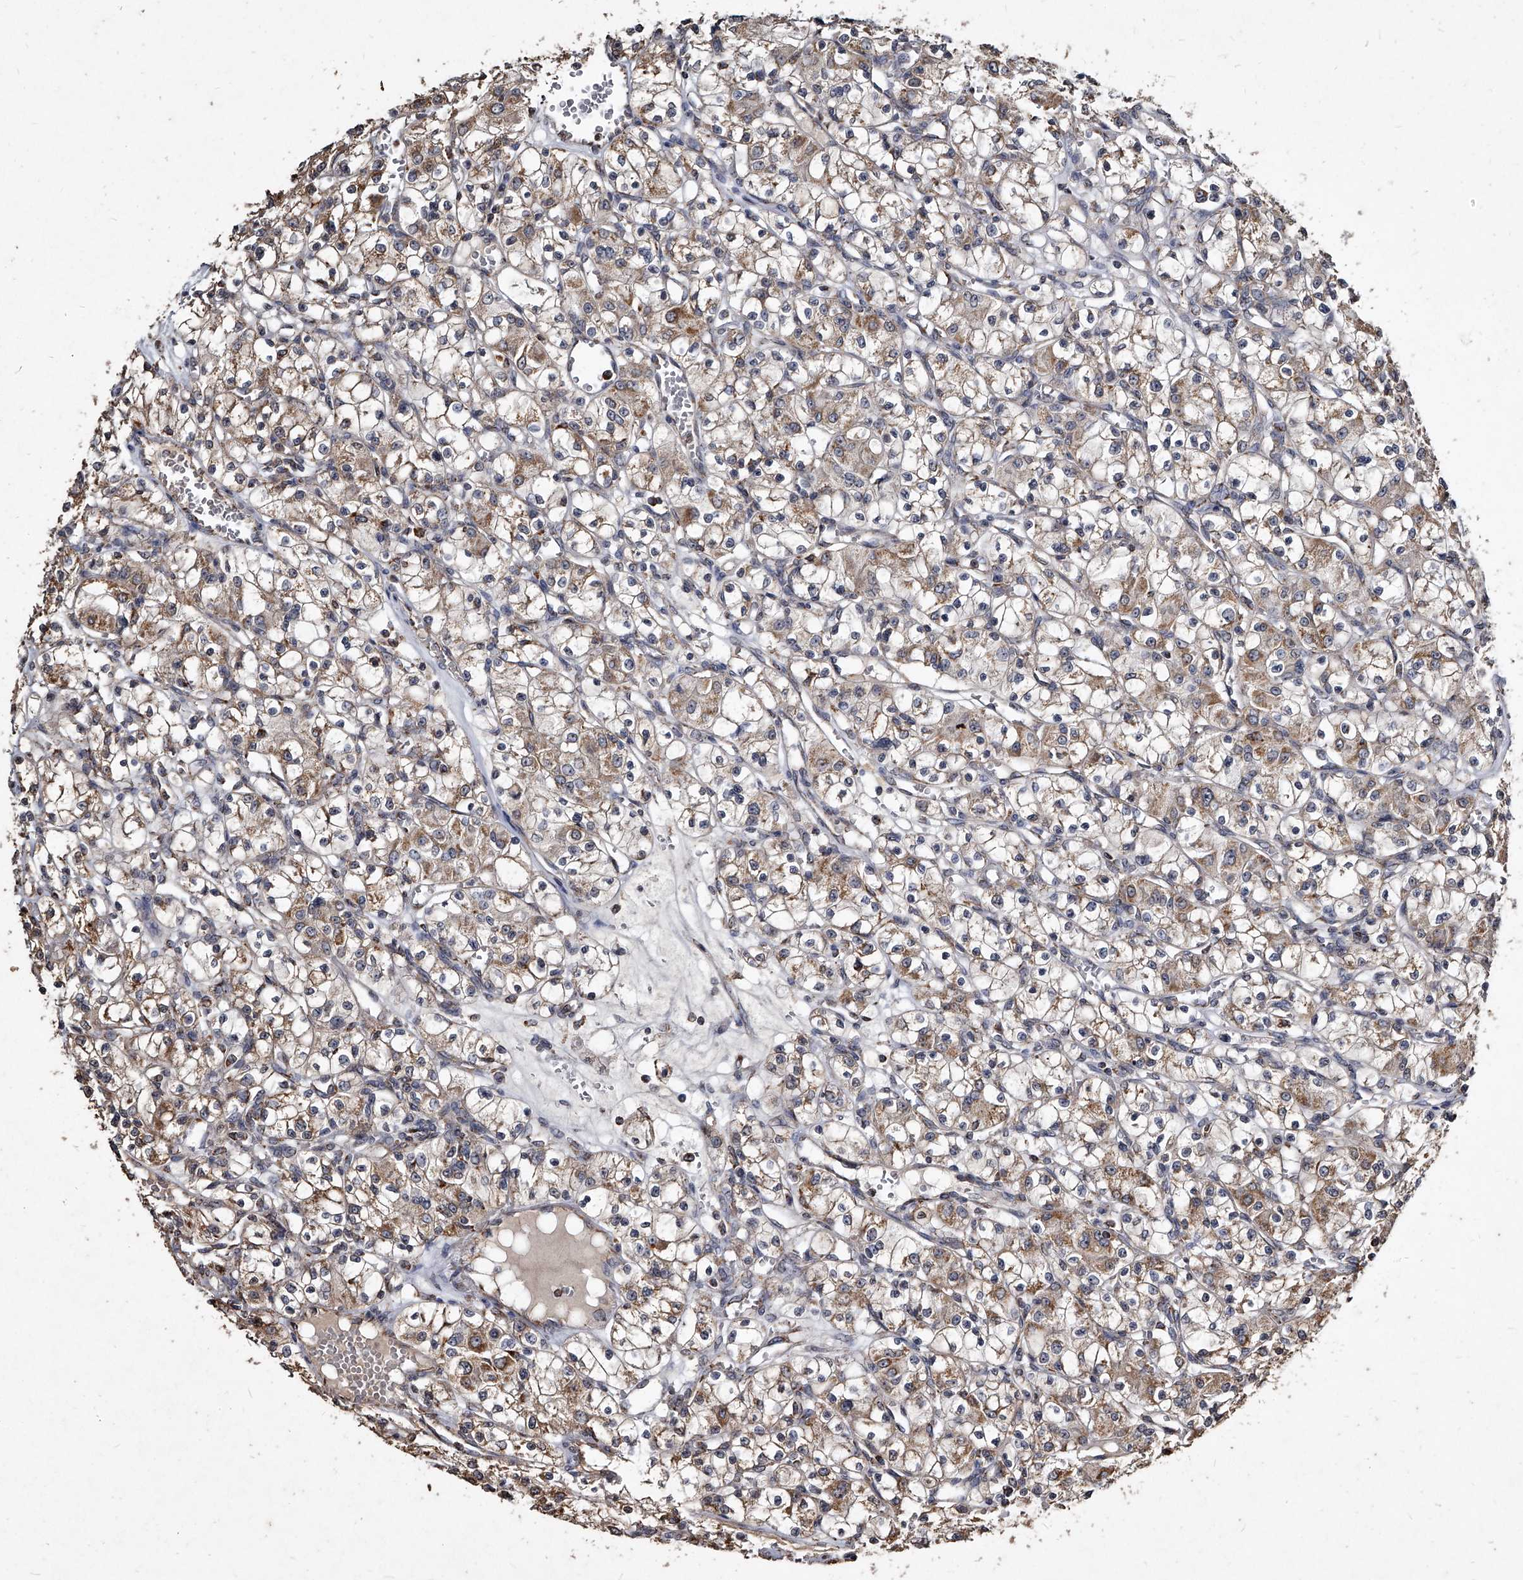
{"staining": {"intensity": "moderate", "quantity": ">75%", "location": "cytoplasmic/membranous"}, "tissue": "renal cancer", "cell_type": "Tumor cells", "image_type": "cancer", "snomed": [{"axis": "morphology", "description": "Adenocarcinoma, NOS"}, {"axis": "topography", "description": "Kidney"}], "caption": "The image reveals staining of renal adenocarcinoma, revealing moderate cytoplasmic/membranous protein expression (brown color) within tumor cells. (DAB IHC with brightfield microscopy, high magnification).", "gene": "GPR183", "patient": {"sex": "female", "age": 59}}